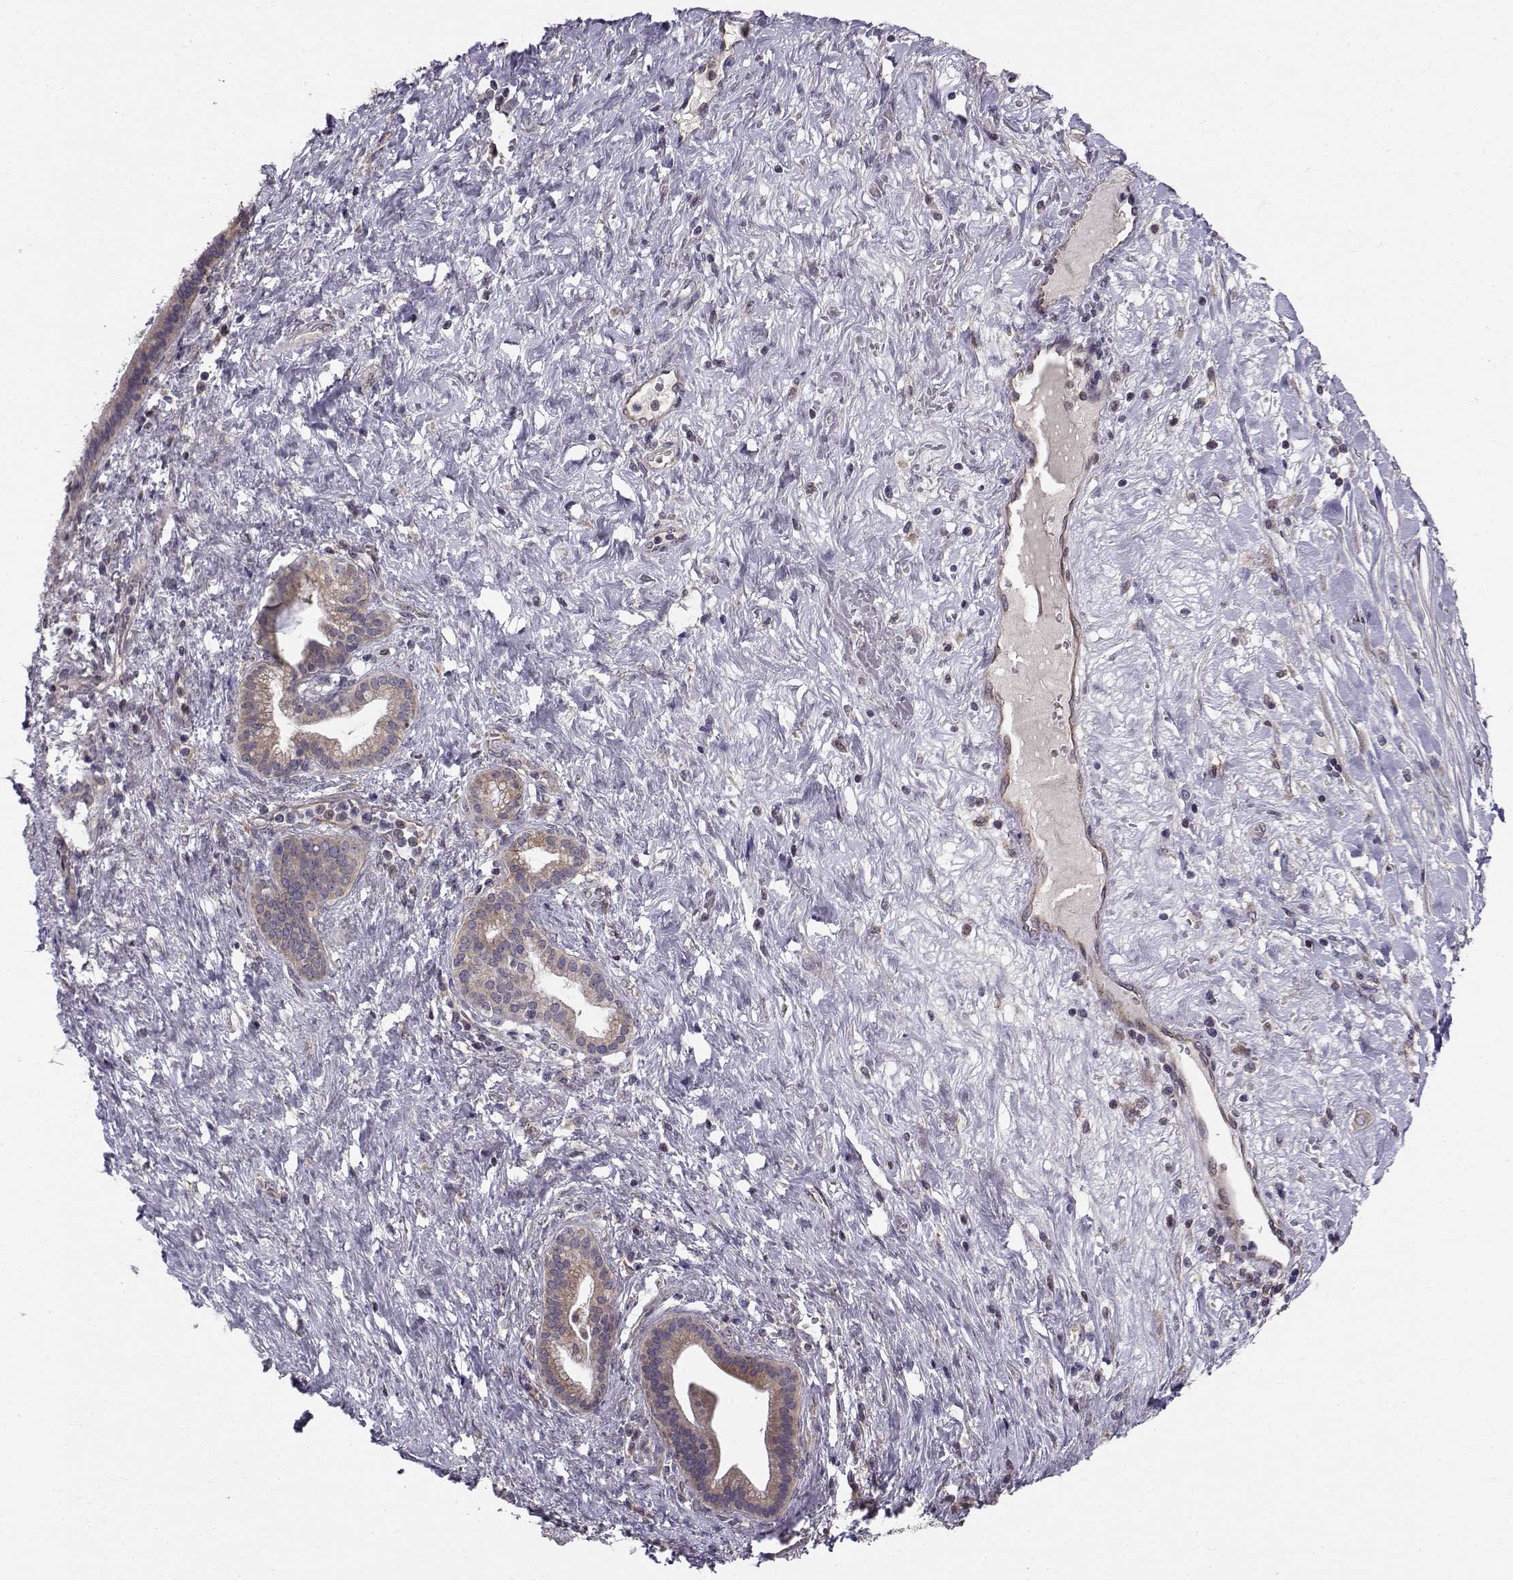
{"staining": {"intensity": "moderate", "quantity": ">75%", "location": "cytoplasmic/membranous"}, "tissue": "pancreatic cancer", "cell_type": "Tumor cells", "image_type": "cancer", "snomed": [{"axis": "morphology", "description": "Adenocarcinoma, NOS"}, {"axis": "topography", "description": "Pancreas"}], "caption": "Immunohistochemistry (IHC) of adenocarcinoma (pancreatic) shows medium levels of moderate cytoplasmic/membranous positivity in about >75% of tumor cells.", "gene": "PEX5L", "patient": {"sex": "male", "age": 44}}